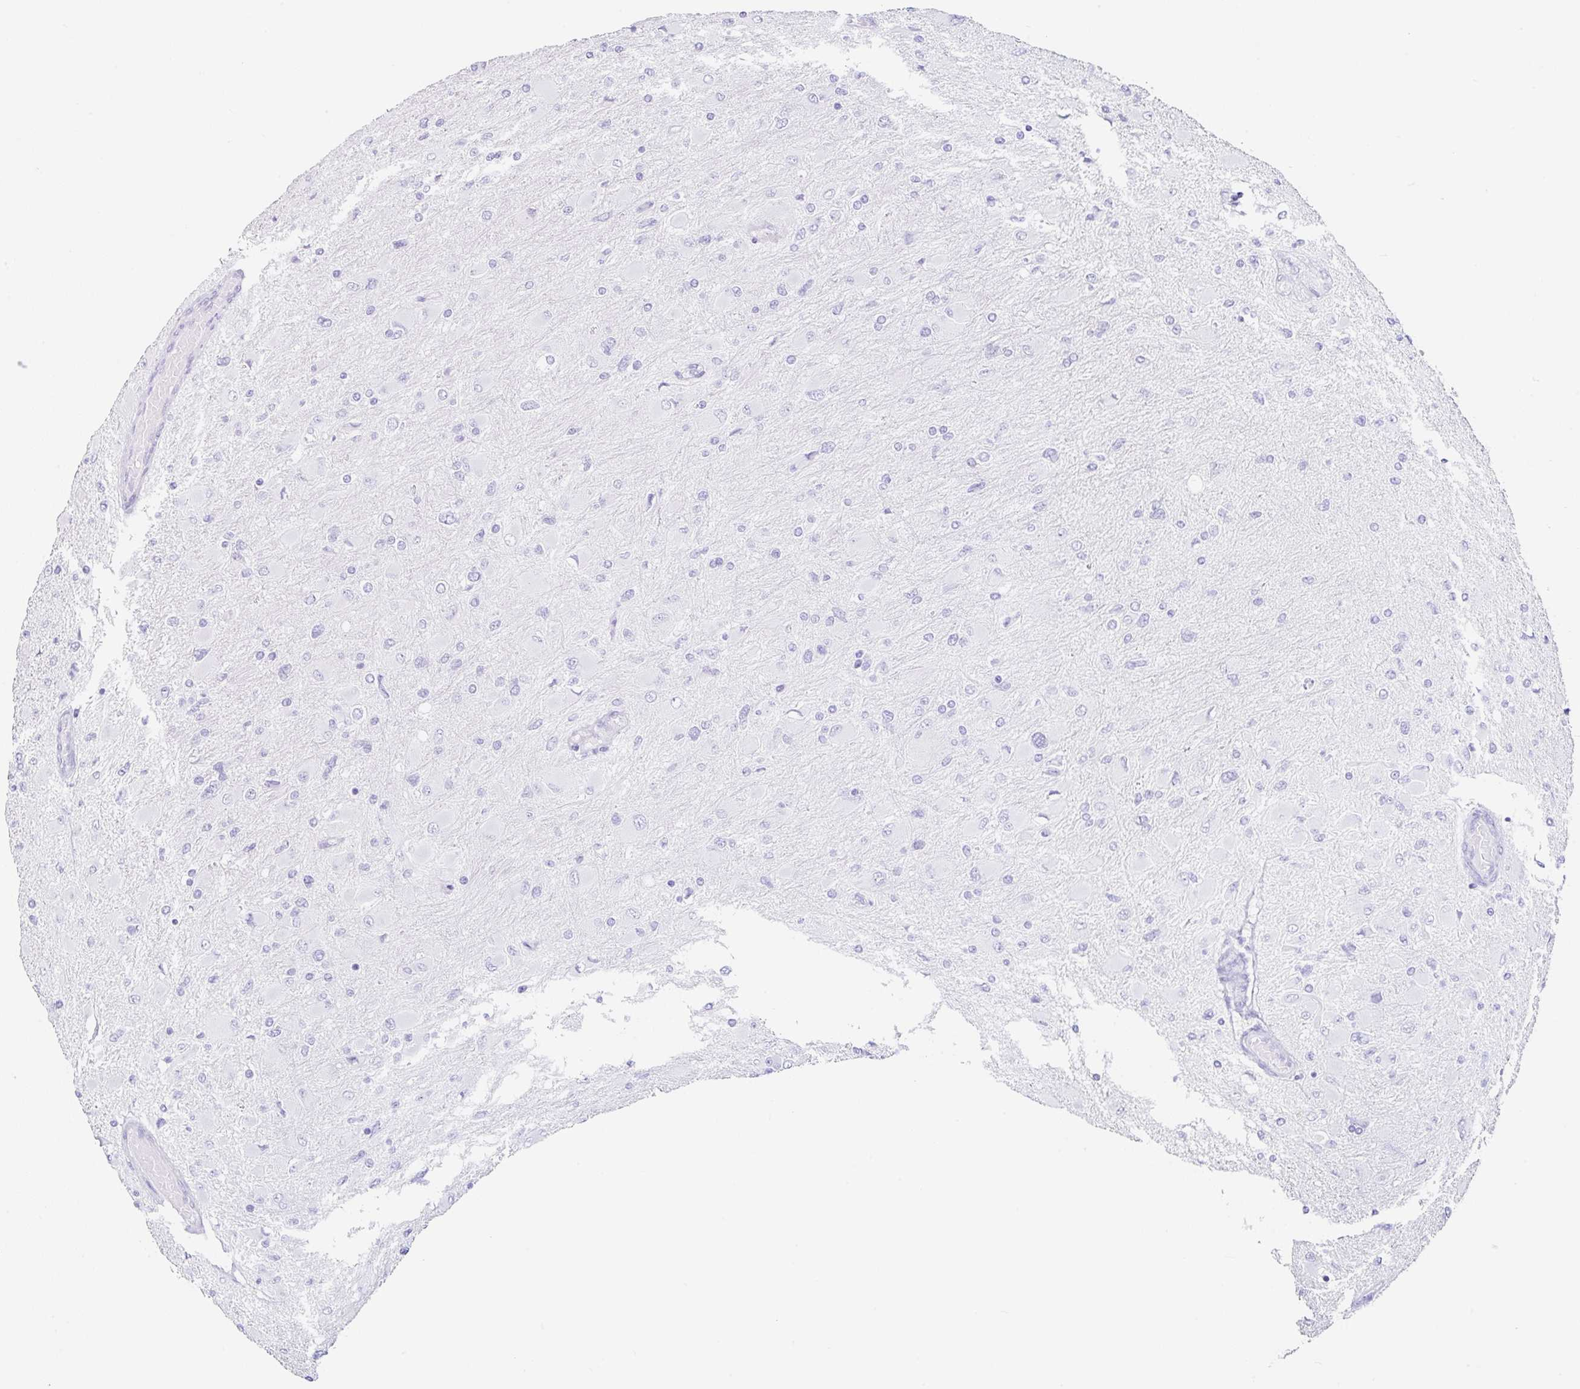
{"staining": {"intensity": "negative", "quantity": "none", "location": "none"}, "tissue": "glioma", "cell_type": "Tumor cells", "image_type": "cancer", "snomed": [{"axis": "morphology", "description": "Glioma, malignant, High grade"}, {"axis": "topography", "description": "Cerebral cortex"}], "caption": "Glioma stained for a protein using immunohistochemistry (IHC) displays no expression tumor cells.", "gene": "CLDND2", "patient": {"sex": "female", "age": 36}}